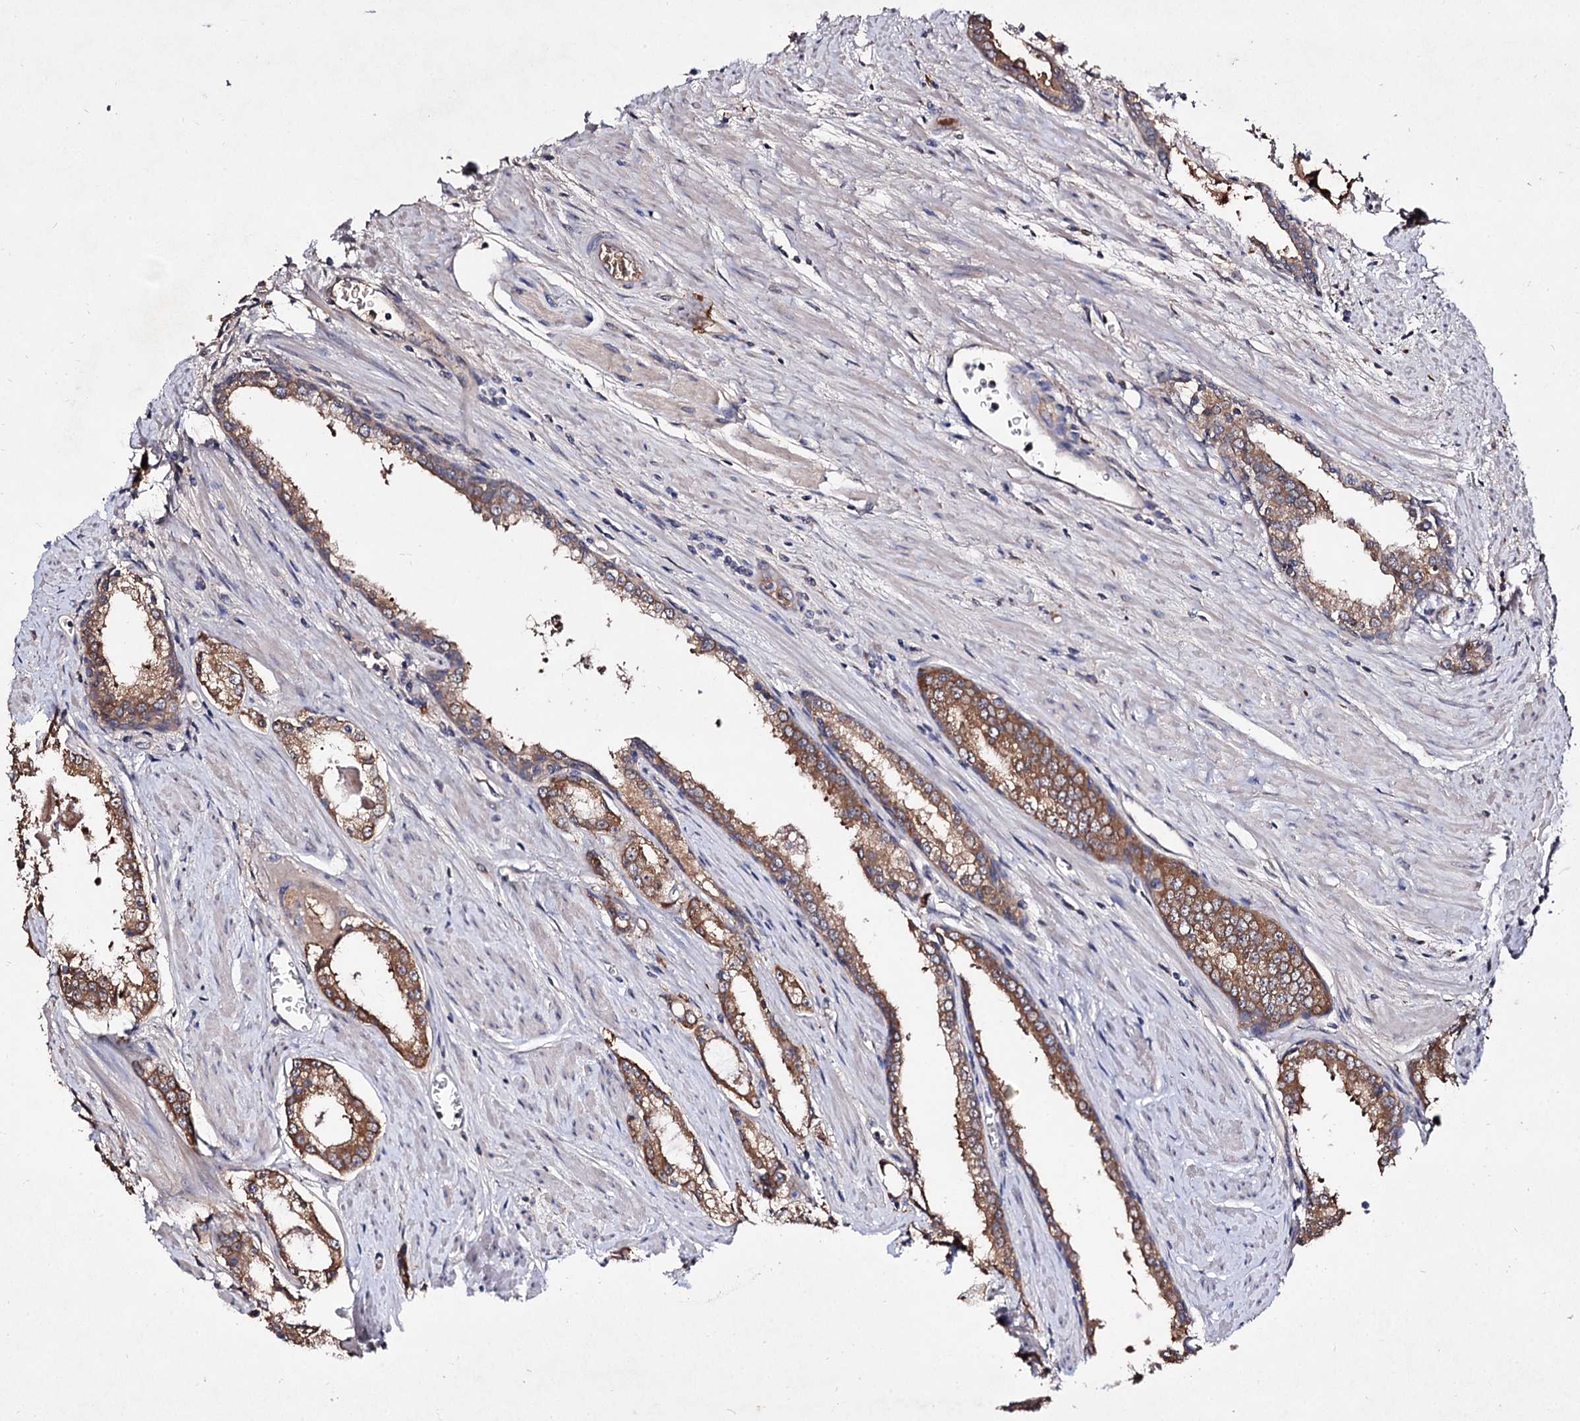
{"staining": {"intensity": "moderate", "quantity": ">75%", "location": "cytoplasmic/membranous"}, "tissue": "prostate cancer", "cell_type": "Tumor cells", "image_type": "cancer", "snomed": [{"axis": "morphology", "description": "Adenocarcinoma, Low grade"}, {"axis": "topography", "description": "Prostate and seminal vesicle, NOS"}], "caption": "Prostate cancer stained with IHC exhibits moderate cytoplasmic/membranous positivity in about >75% of tumor cells.", "gene": "ARFIP2", "patient": {"sex": "male", "age": 60}}